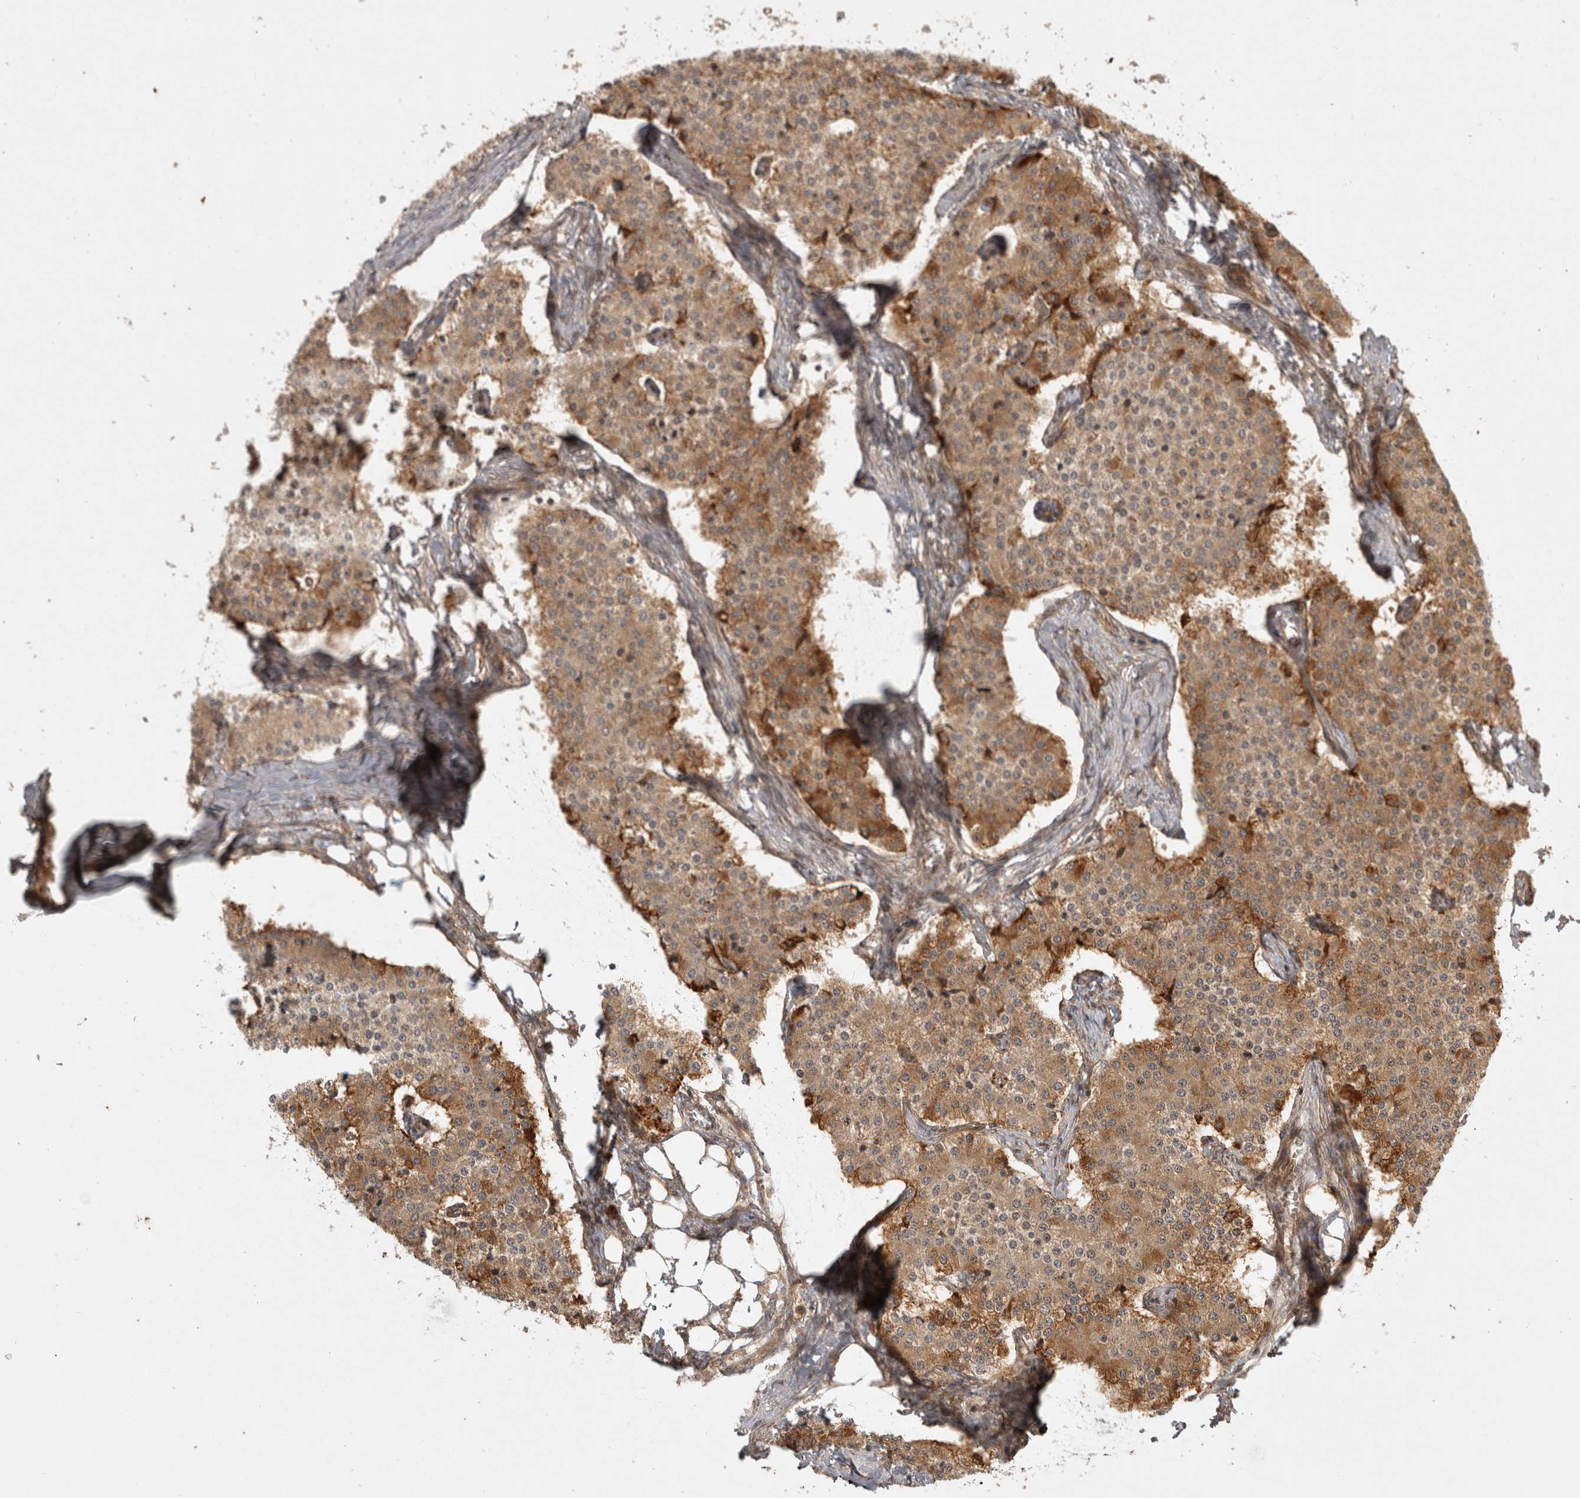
{"staining": {"intensity": "moderate", "quantity": ">75%", "location": "cytoplasmic/membranous"}, "tissue": "carcinoid", "cell_type": "Tumor cells", "image_type": "cancer", "snomed": [{"axis": "morphology", "description": "Carcinoid, malignant, NOS"}, {"axis": "topography", "description": "Colon"}], "caption": "This is an image of immunohistochemistry (IHC) staining of carcinoid (malignant), which shows moderate expression in the cytoplasmic/membranous of tumor cells.", "gene": "CAMSAP2", "patient": {"sex": "female", "age": 52}}